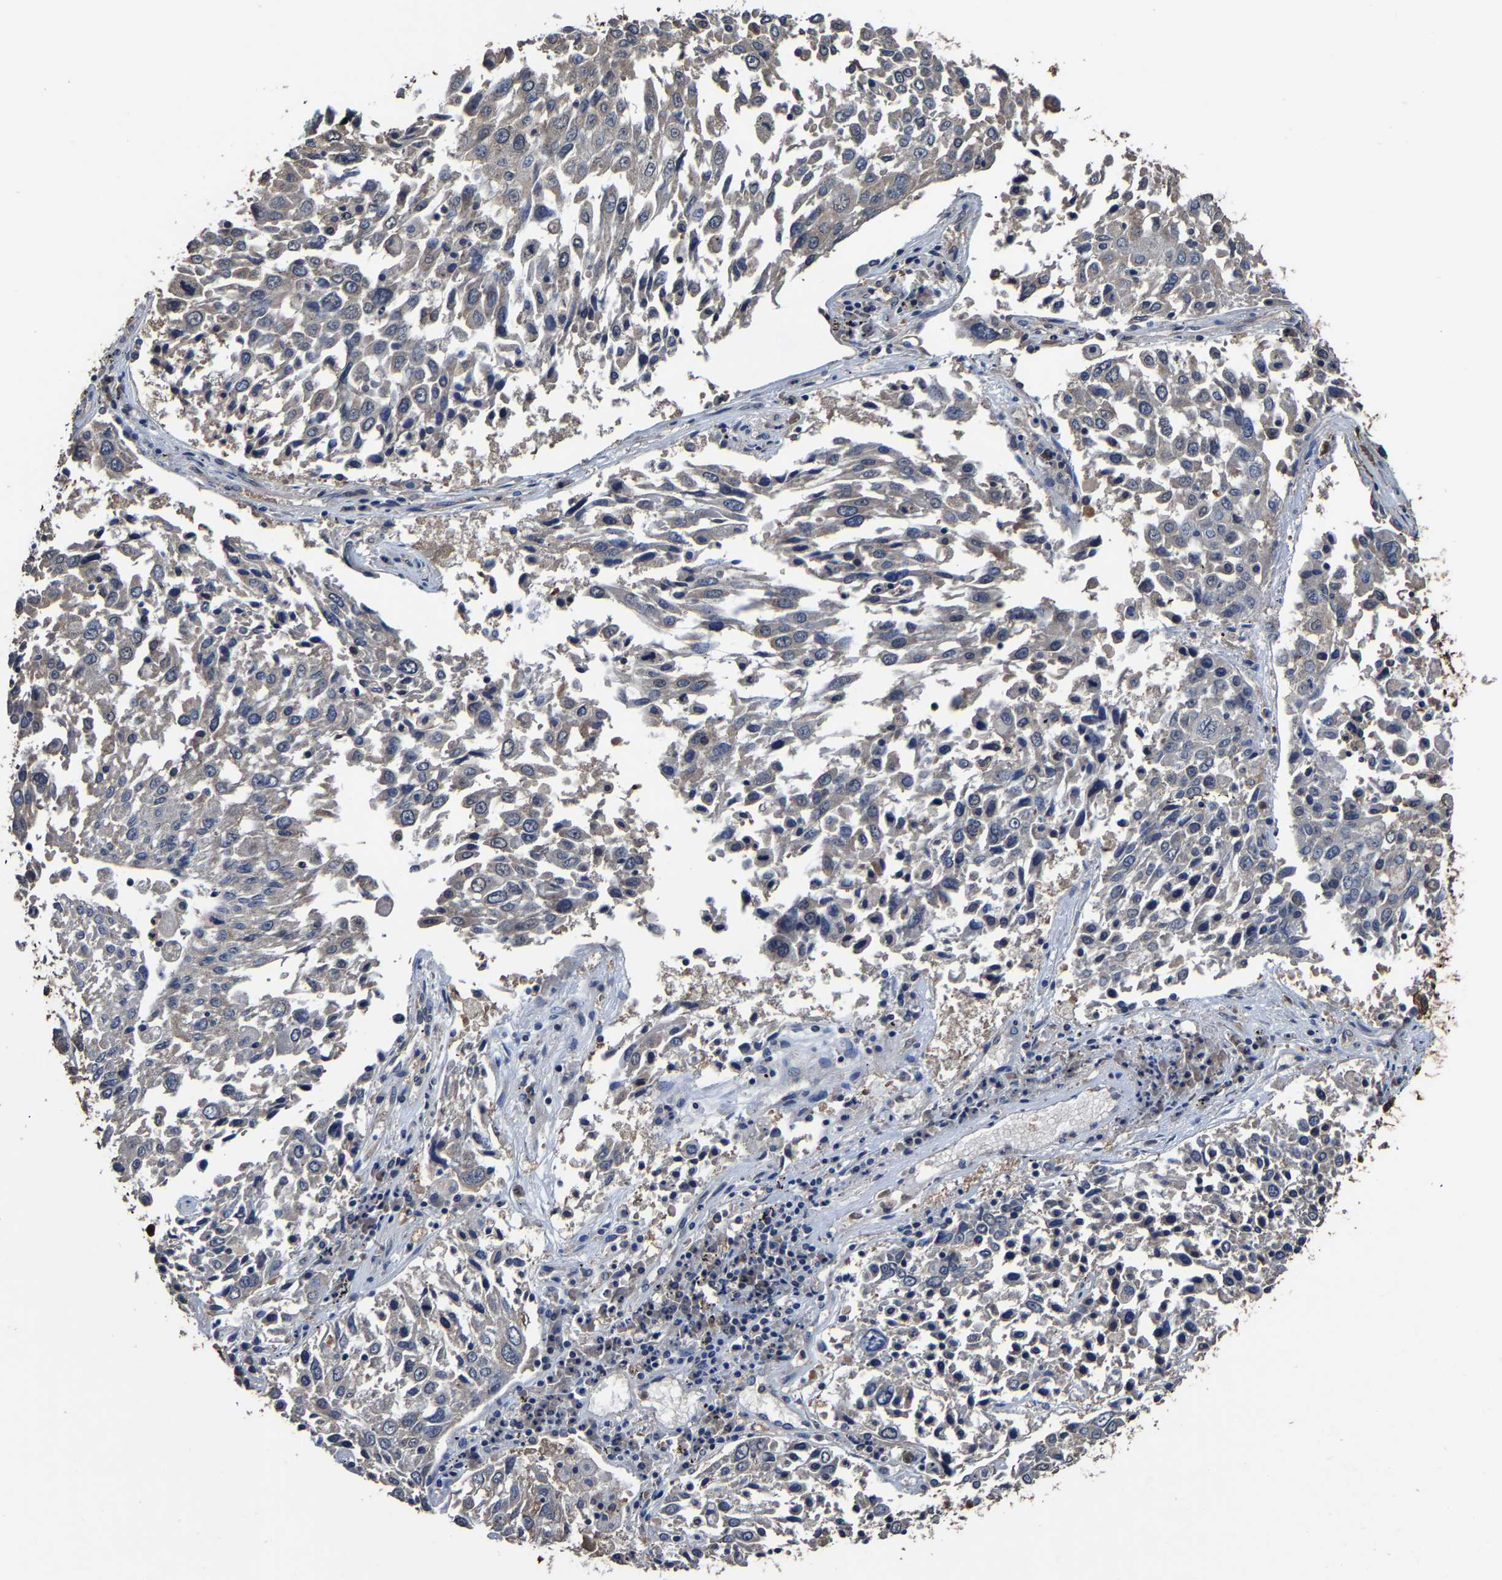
{"staining": {"intensity": "negative", "quantity": "none", "location": "none"}, "tissue": "lung cancer", "cell_type": "Tumor cells", "image_type": "cancer", "snomed": [{"axis": "morphology", "description": "Squamous cell carcinoma, NOS"}, {"axis": "topography", "description": "Lung"}], "caption": "Immunohistochemistry of squamous cell carcinoma (lung) shows no staining in tumor cells.", "gene": "EBAG9", "patient": {"sex": "male", "age": 65}}